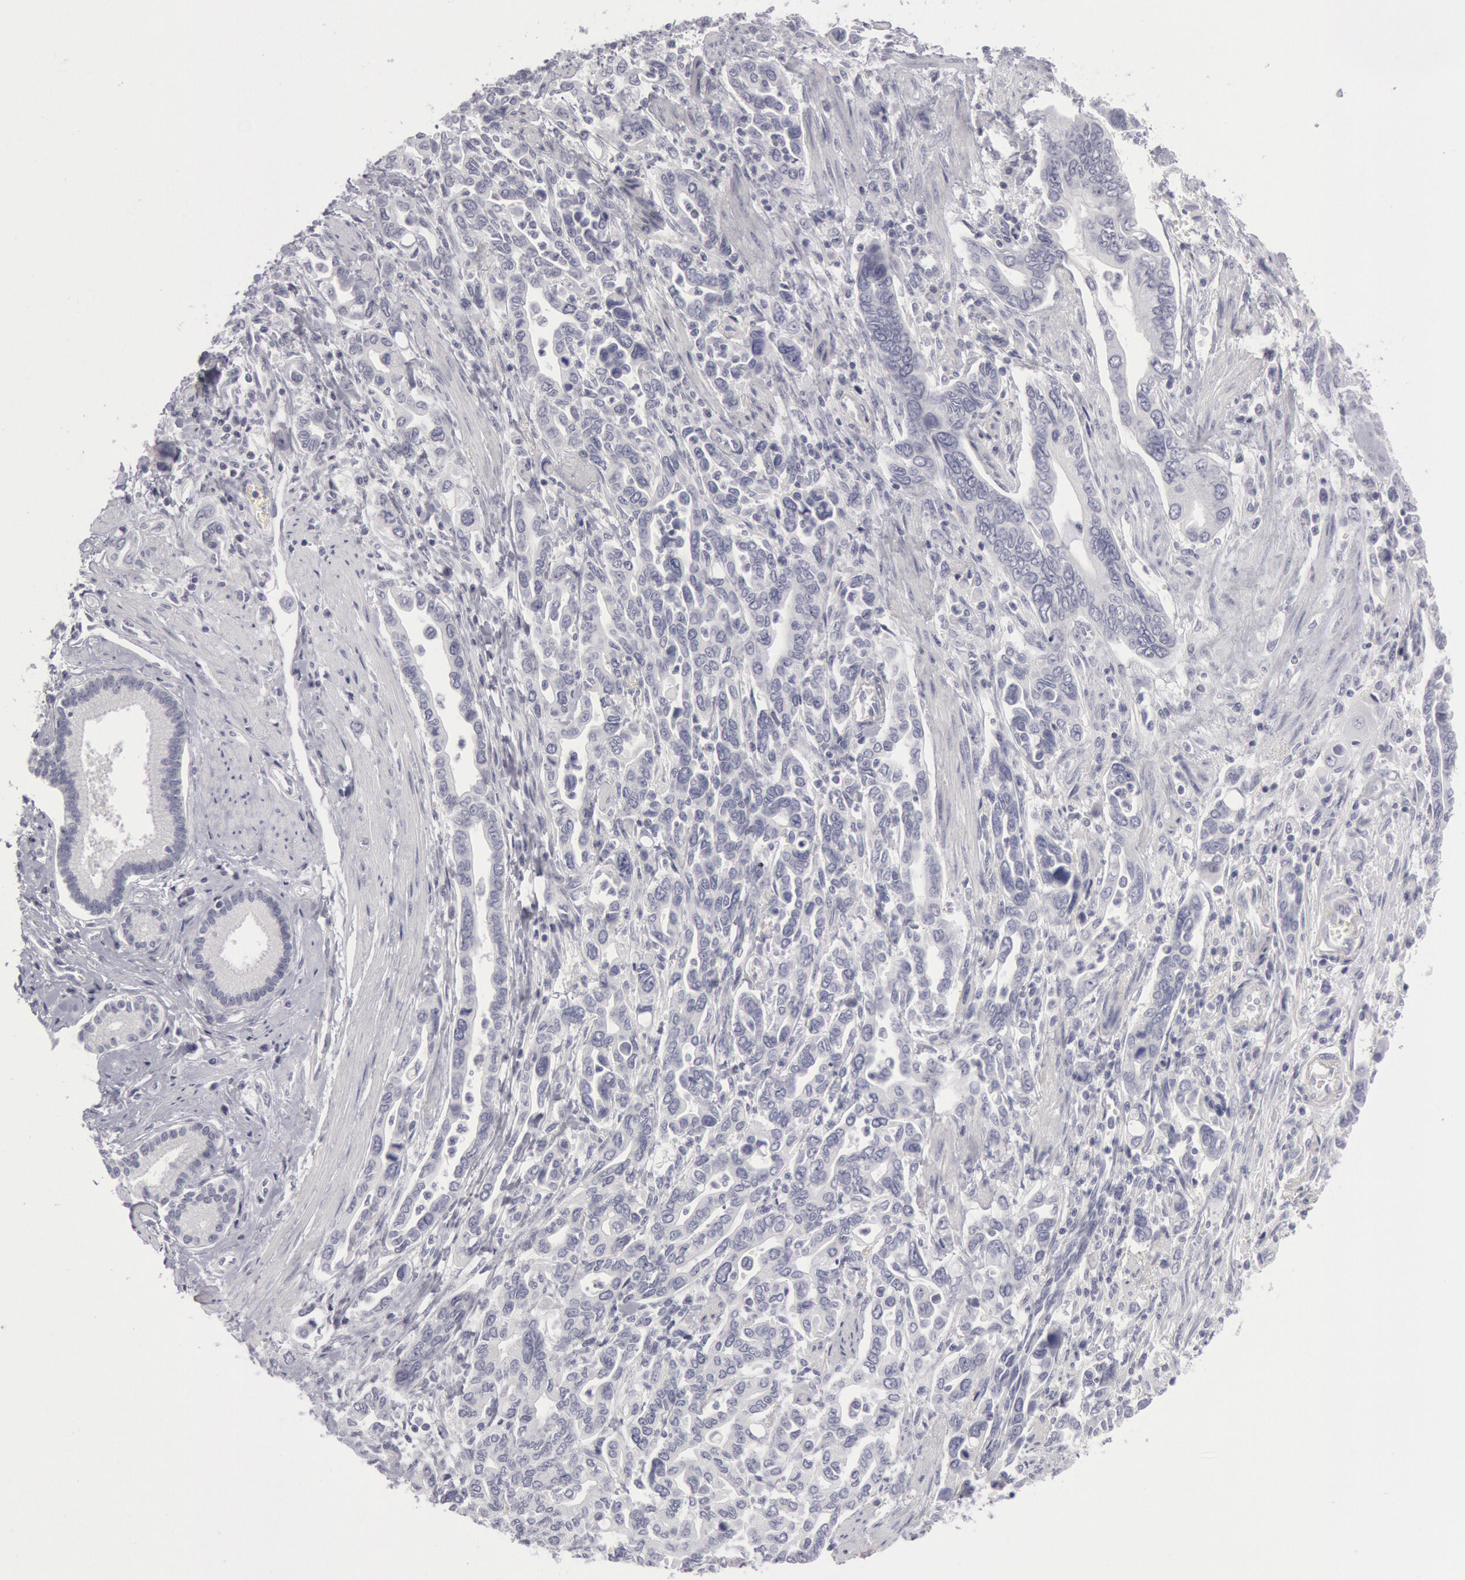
{"staining": {"intensity": "negative", "quantity": "none", "location": "none"}, "tissue": "pancreatic cancer", "cell_type": "Tumor cells", "image_type": "cancer", "snomed": [{"axis": "morphology", "description": "Adenocarcinoma, NOS"}, {"axis": "topography", "description": "Pancreas"}], "caption": "This histopathology image is of pancreatic cancer (adenocarcinoma) stained with immunohistochemistry to label a protein in brown with the nuclei are counter-stained blue. There is no expression in tumor cells.", "gene": "KRT16", "patient": {"sex": "female", "age": 57}}